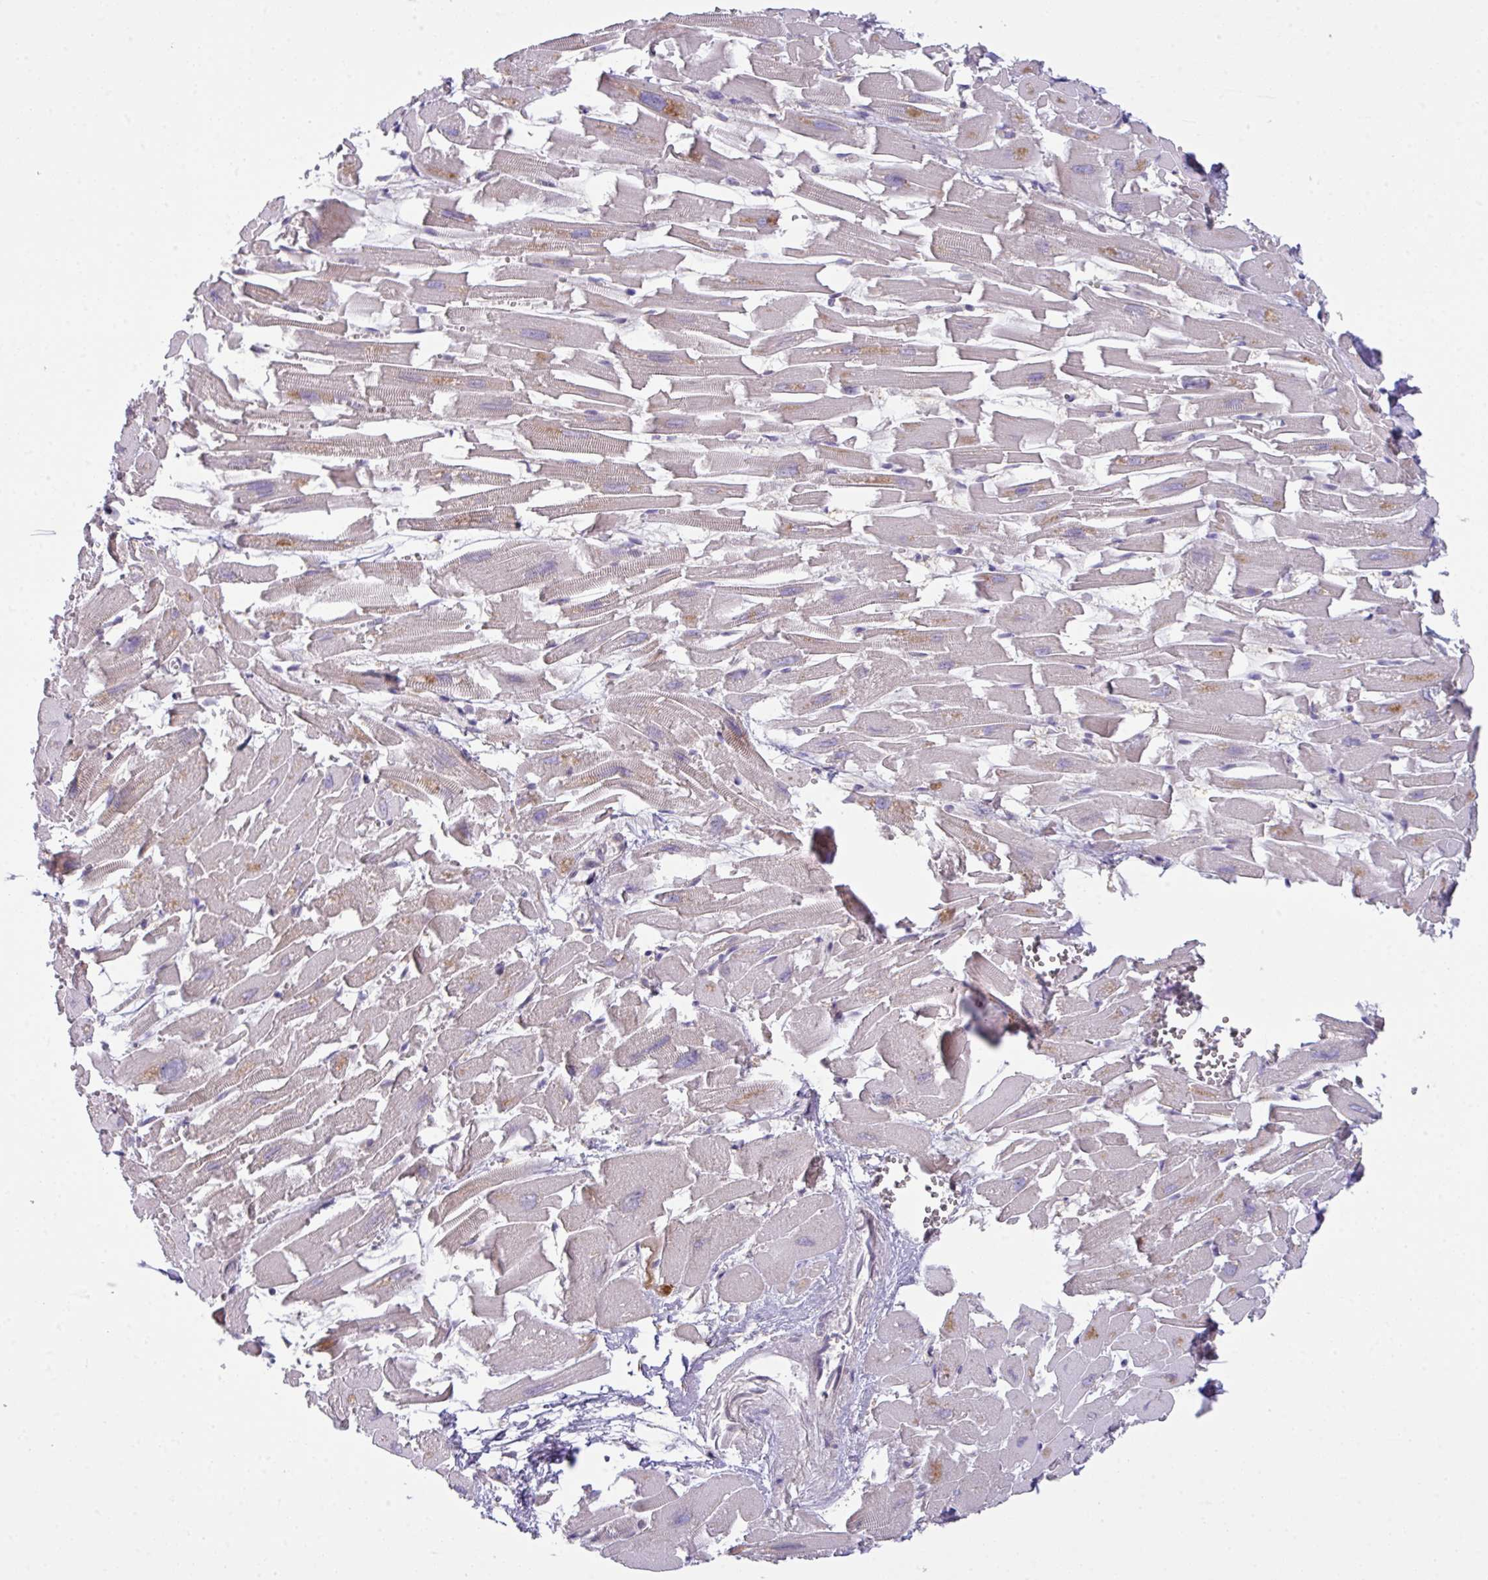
{"staining": {"intensity": "moderate", "quantity": "<25%", "location": "cytoplasmic/membranous"}, "tissue": "heart muscle", "cell_type": "Cardiomyocytes", "image_type": "normal", "snomed": [{"axis": "morphology", "description": "Normal tissue, NOS"}, {"axis": "topography", "description": "Heart"}], "caption": "This image exhibits immunohistochemistry (IHC) staining of unremarkable human heart muscle, with low moderate cytoplasmic/membranous staining in approximately <25% of cardiomyocytes.", "gene": "VTI1A", "patient": {"sex": "female", "age": 64}}